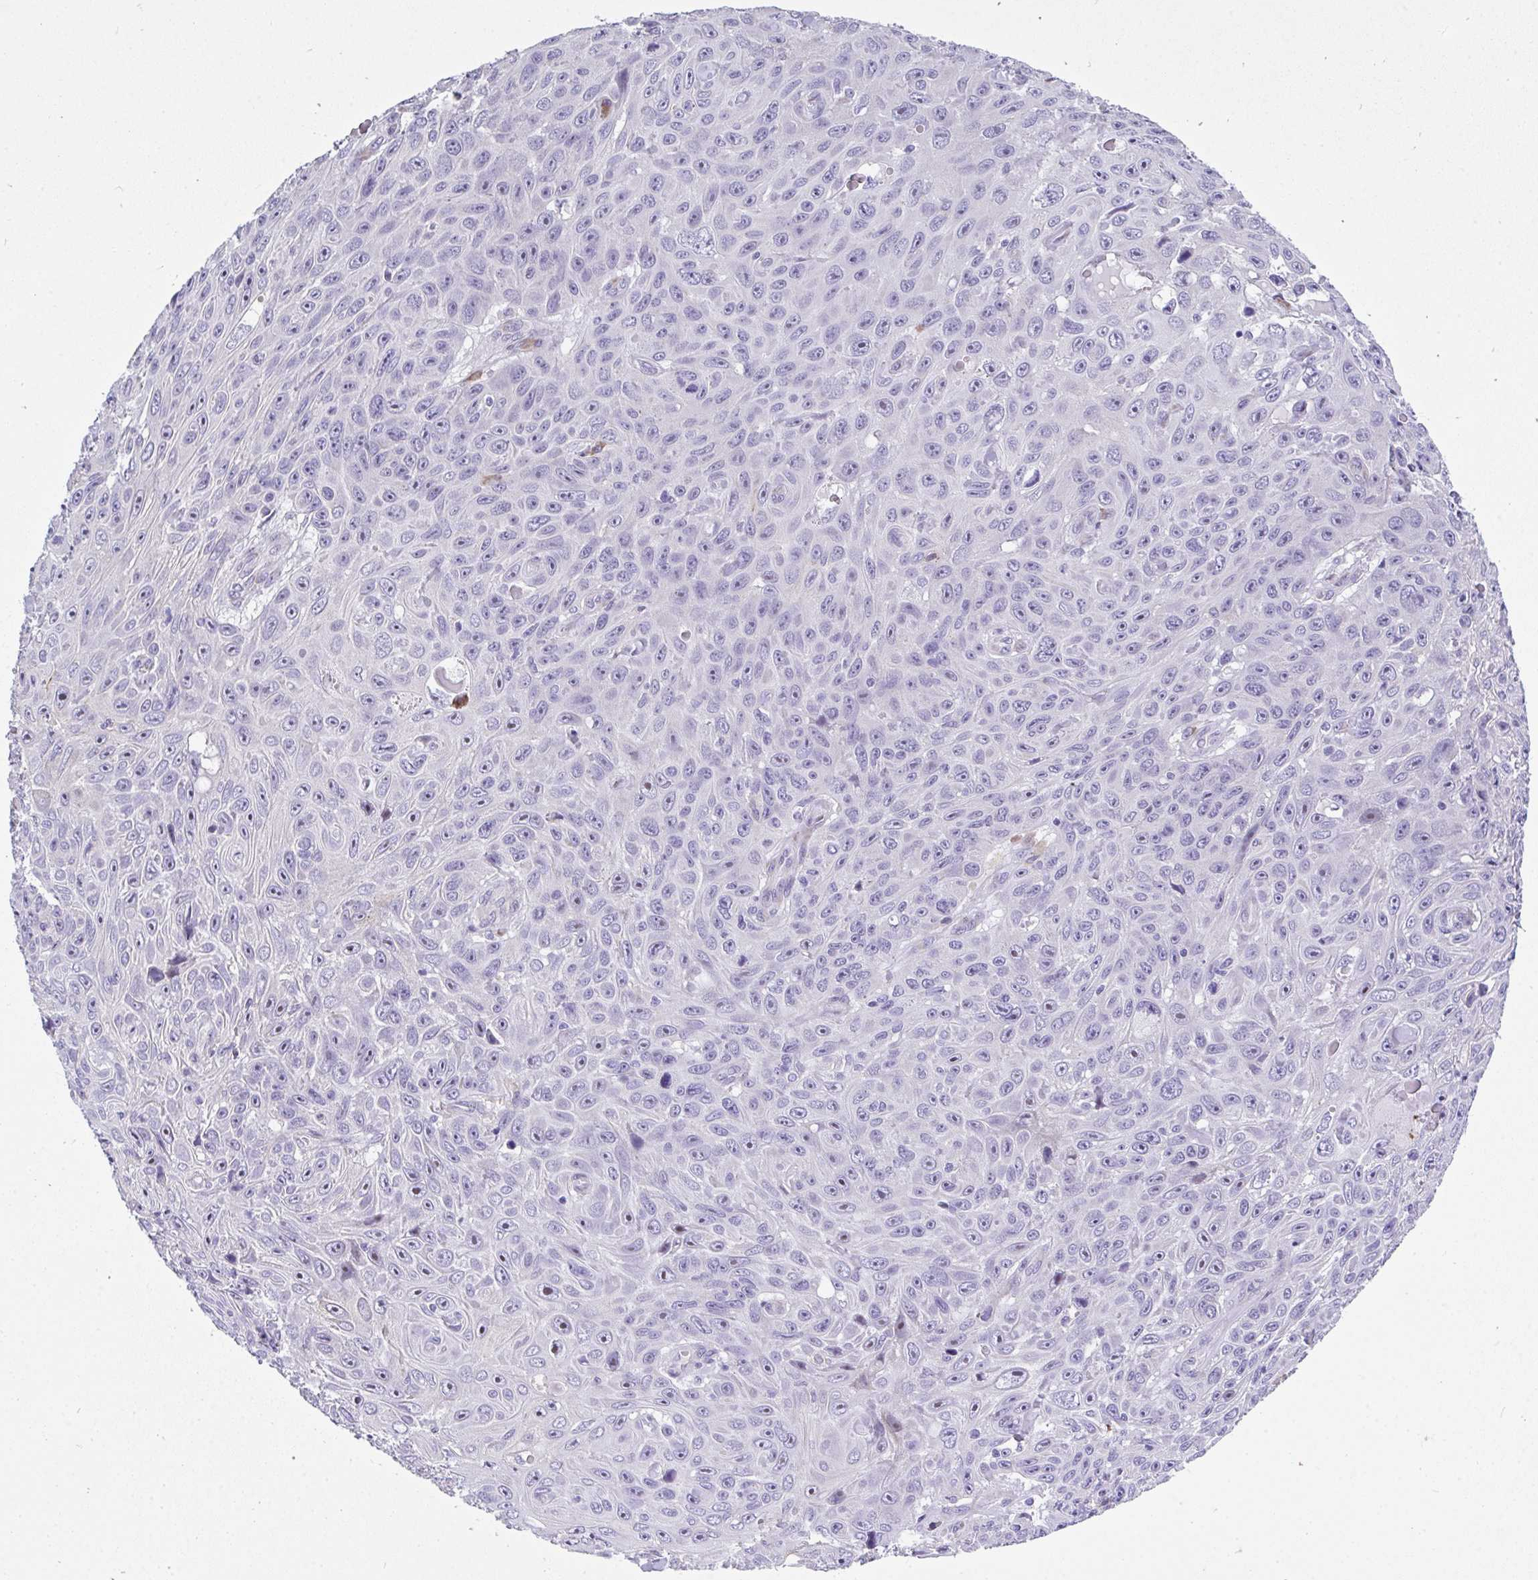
{"staining": {"intensity": "negative", "quantity": "none", "location": "none"}, "tissue": "skin cancer", "cell_type": "Tumor cells", "image_type": "cancer", "snomed": [{"axis": "morphology", "description": "Squamous cell carcinoma, NOS"}, {"axis": "topography", "description": "Skin"}], "caption": "Immunohistochemistry photomicrograph of skin cancer (squamous cell carcinoma) stained for a protein (brown), which exhibits no positivity in tumor cells.", "gene": "ADRA2C", "patient": {"sex": "male", "age": 82}}